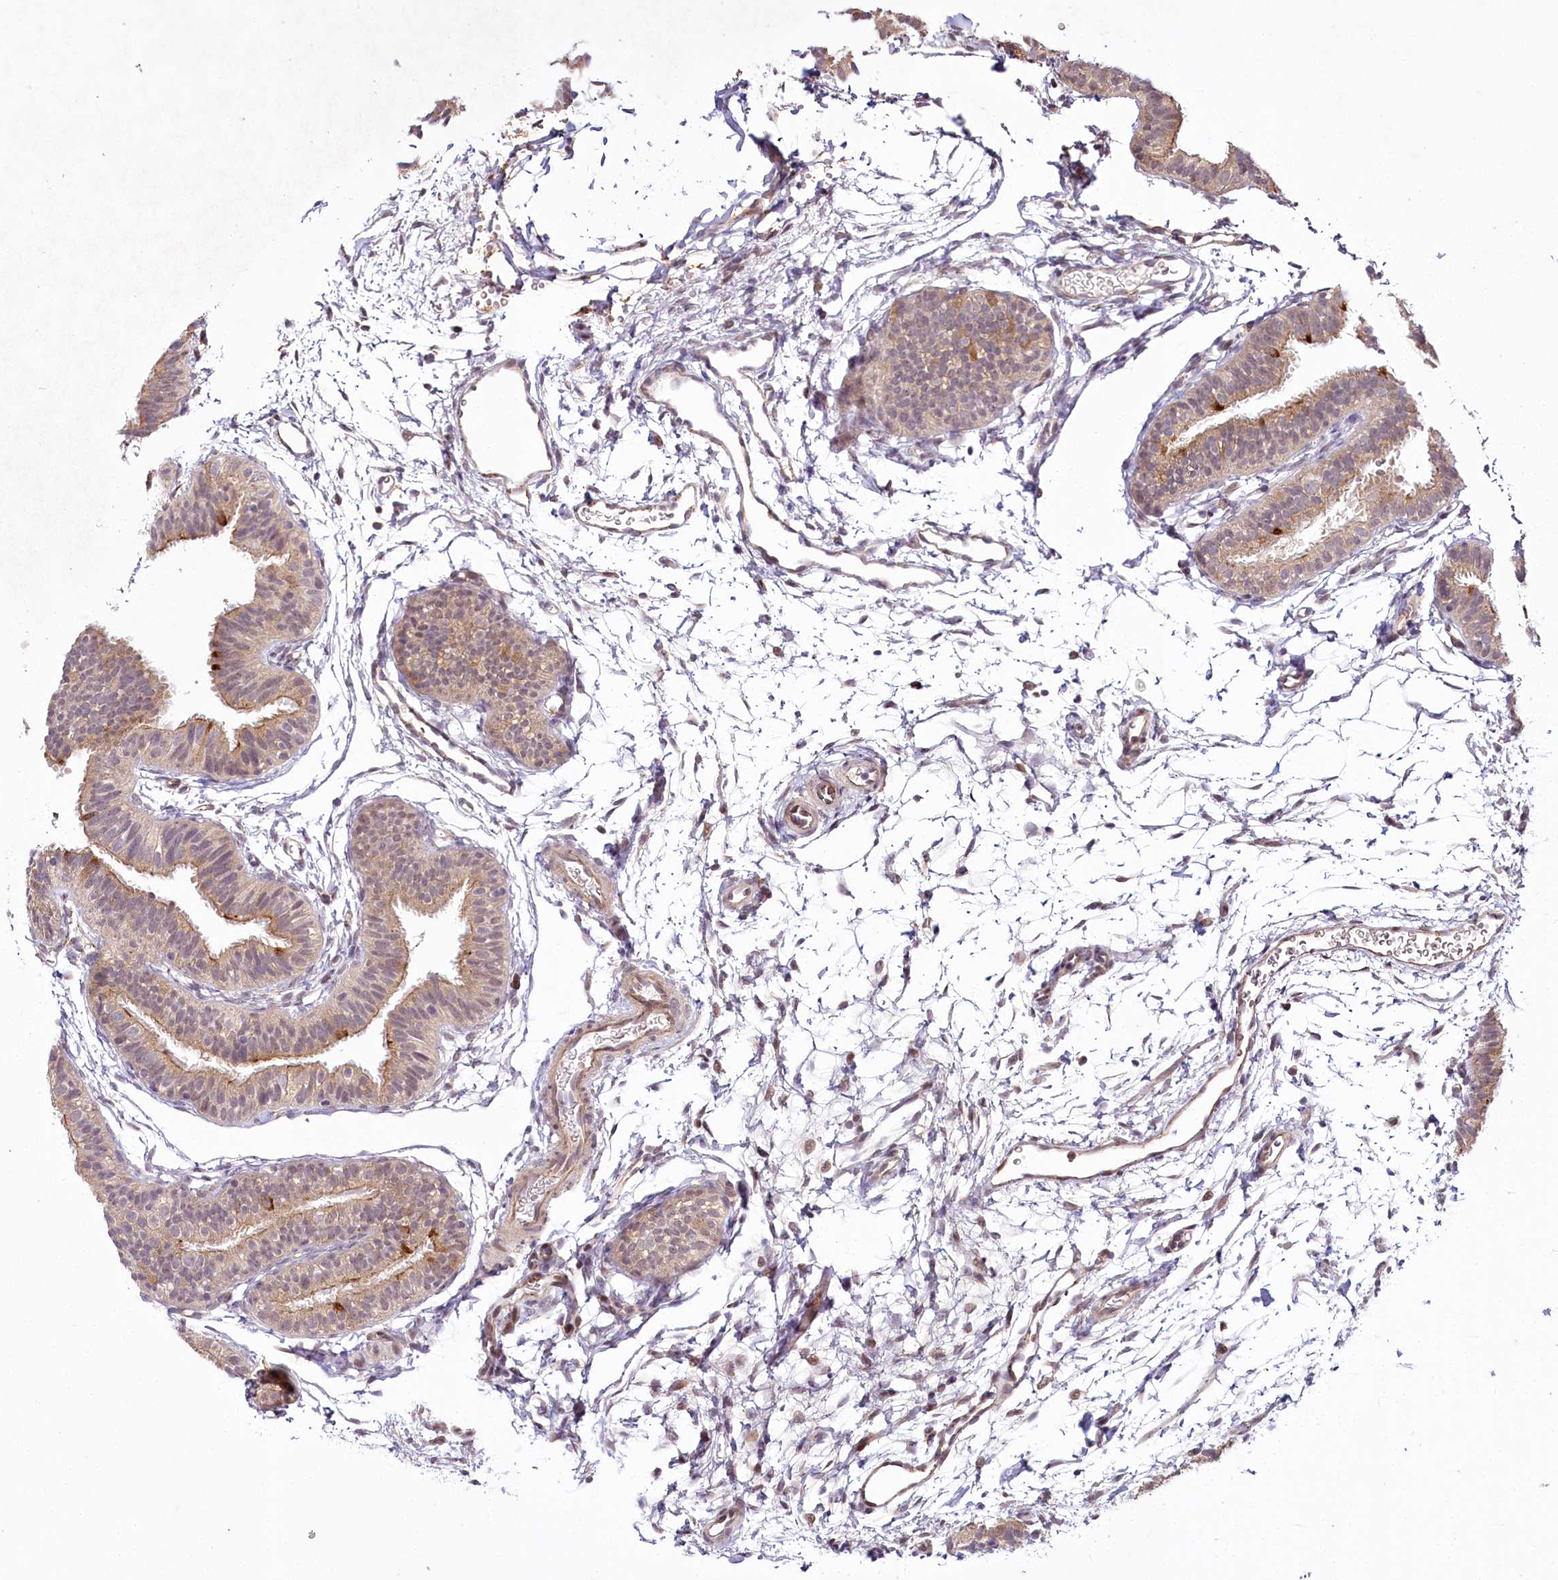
{"staining": {"intensity": "moderate", "quantity": "25%-75%", "location": "cytoplasmic/membranous,nuclear"}, "tissue": "fallopian tube", "cell_type": "Glandular cells", "image_type": "normal", "snomed": [{"axis": "morphology", "description": "Normal tissue, NOS"}, {"axis": "topography", "description": "Fallopian tube"}], "caption": "IHC (DAB) staining of unremarkable fallopian tube demonstrates moderate cytoplasmic/membranous,nuclear protein positivity in about 25%-75% of glandular cells. The staining was performed using DAB to visualize the protein expression in brown, while the nuclei were stained in blue with hematoxylin (Magnification: 20x).", "gene": "ALKBH8", "patient": {"sex": "female", "age": 35}}